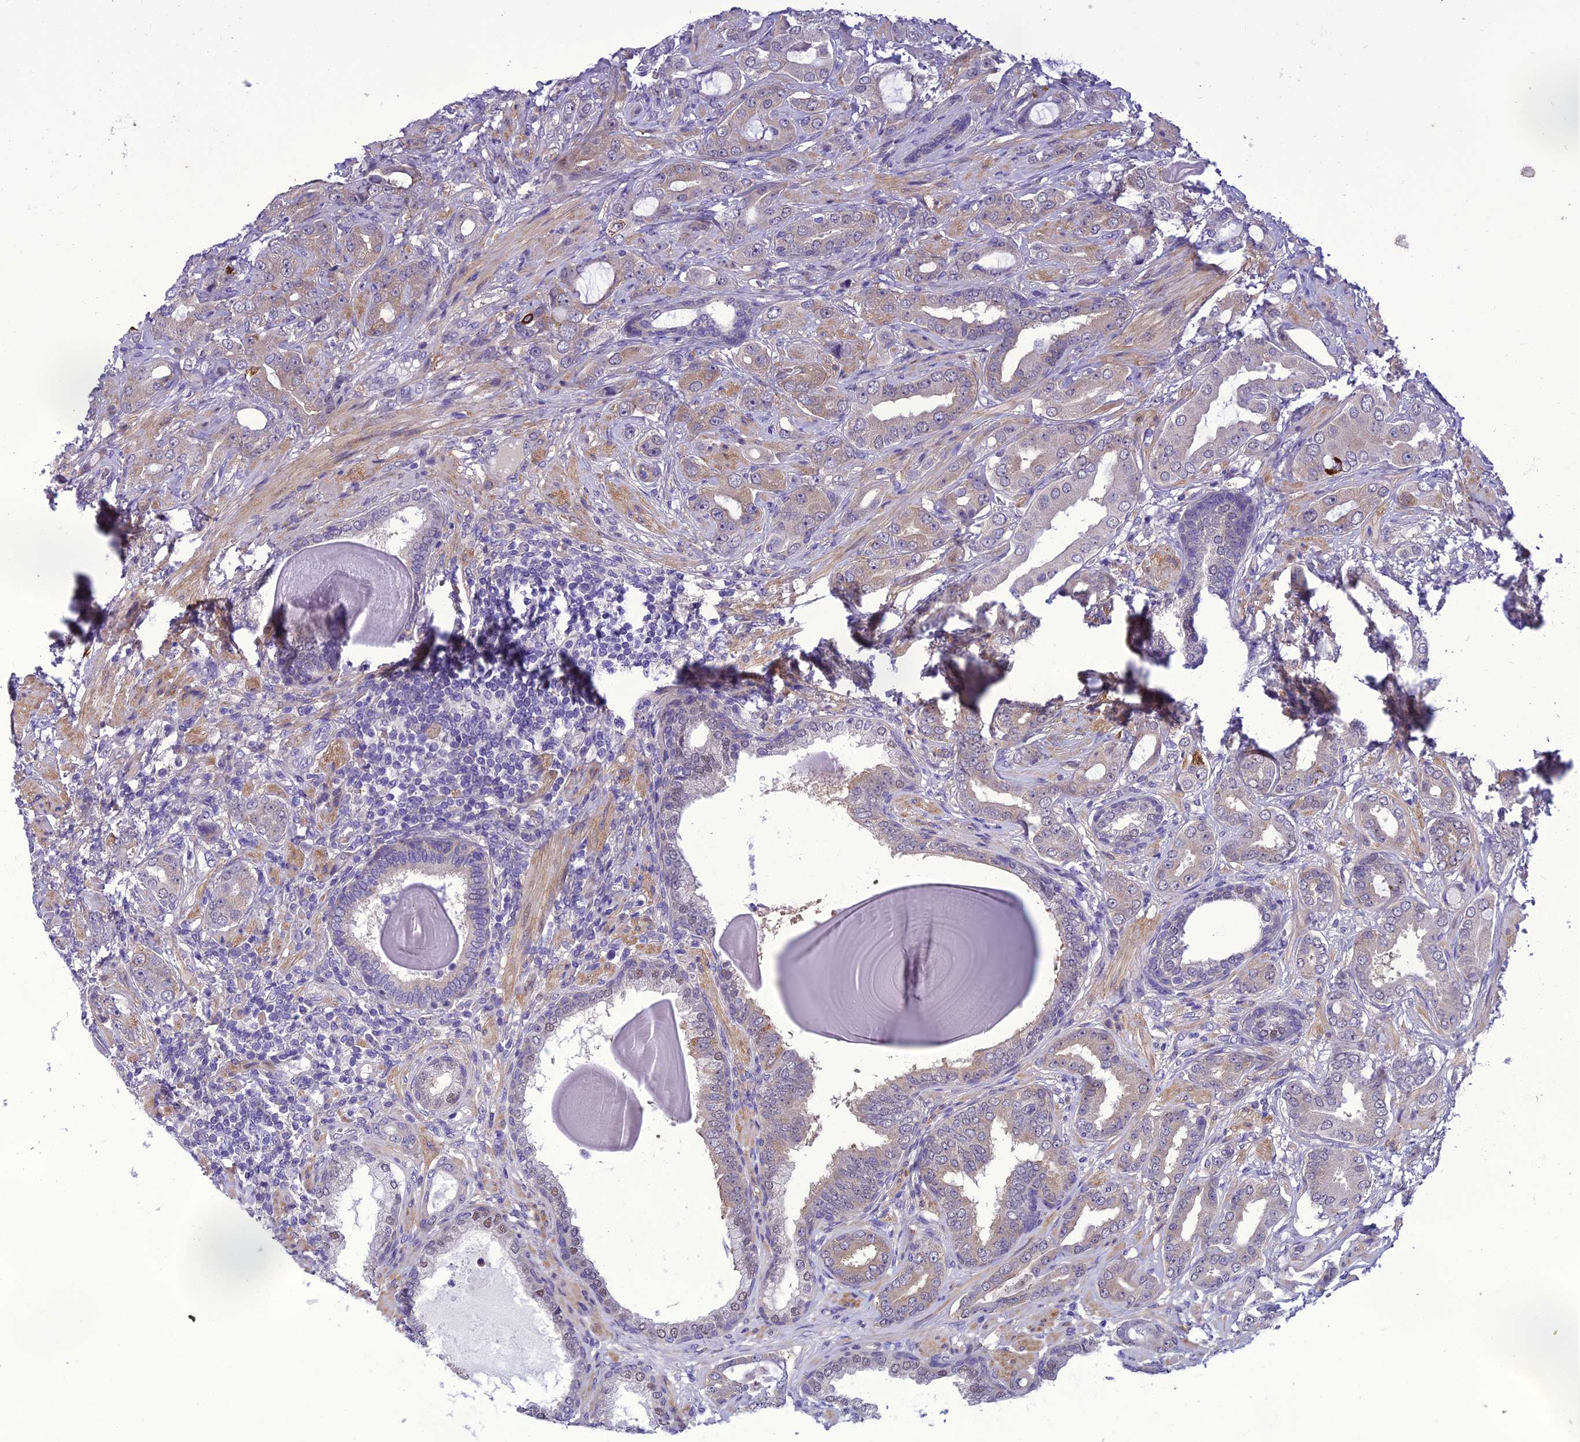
{"staining": {"intensity": "weak", "quantity": "<25%", "location": "cytoplasmic/membranous"}, "tissue": "prostate cancer", "cell_type": "Tumor cells", "image_type": "cancer", "snomed": [{"axis": "morphology", "description": "Adenocarcinoma, Low grade"}, {"axis": "topography", "description": "Prostate"}], "caption": "Tumor cells show no significant protein positivity in low-grade adenocarcinoma (prostate).", "gene": "GAB4", "patient": {"sex": "male", "age": 57}}